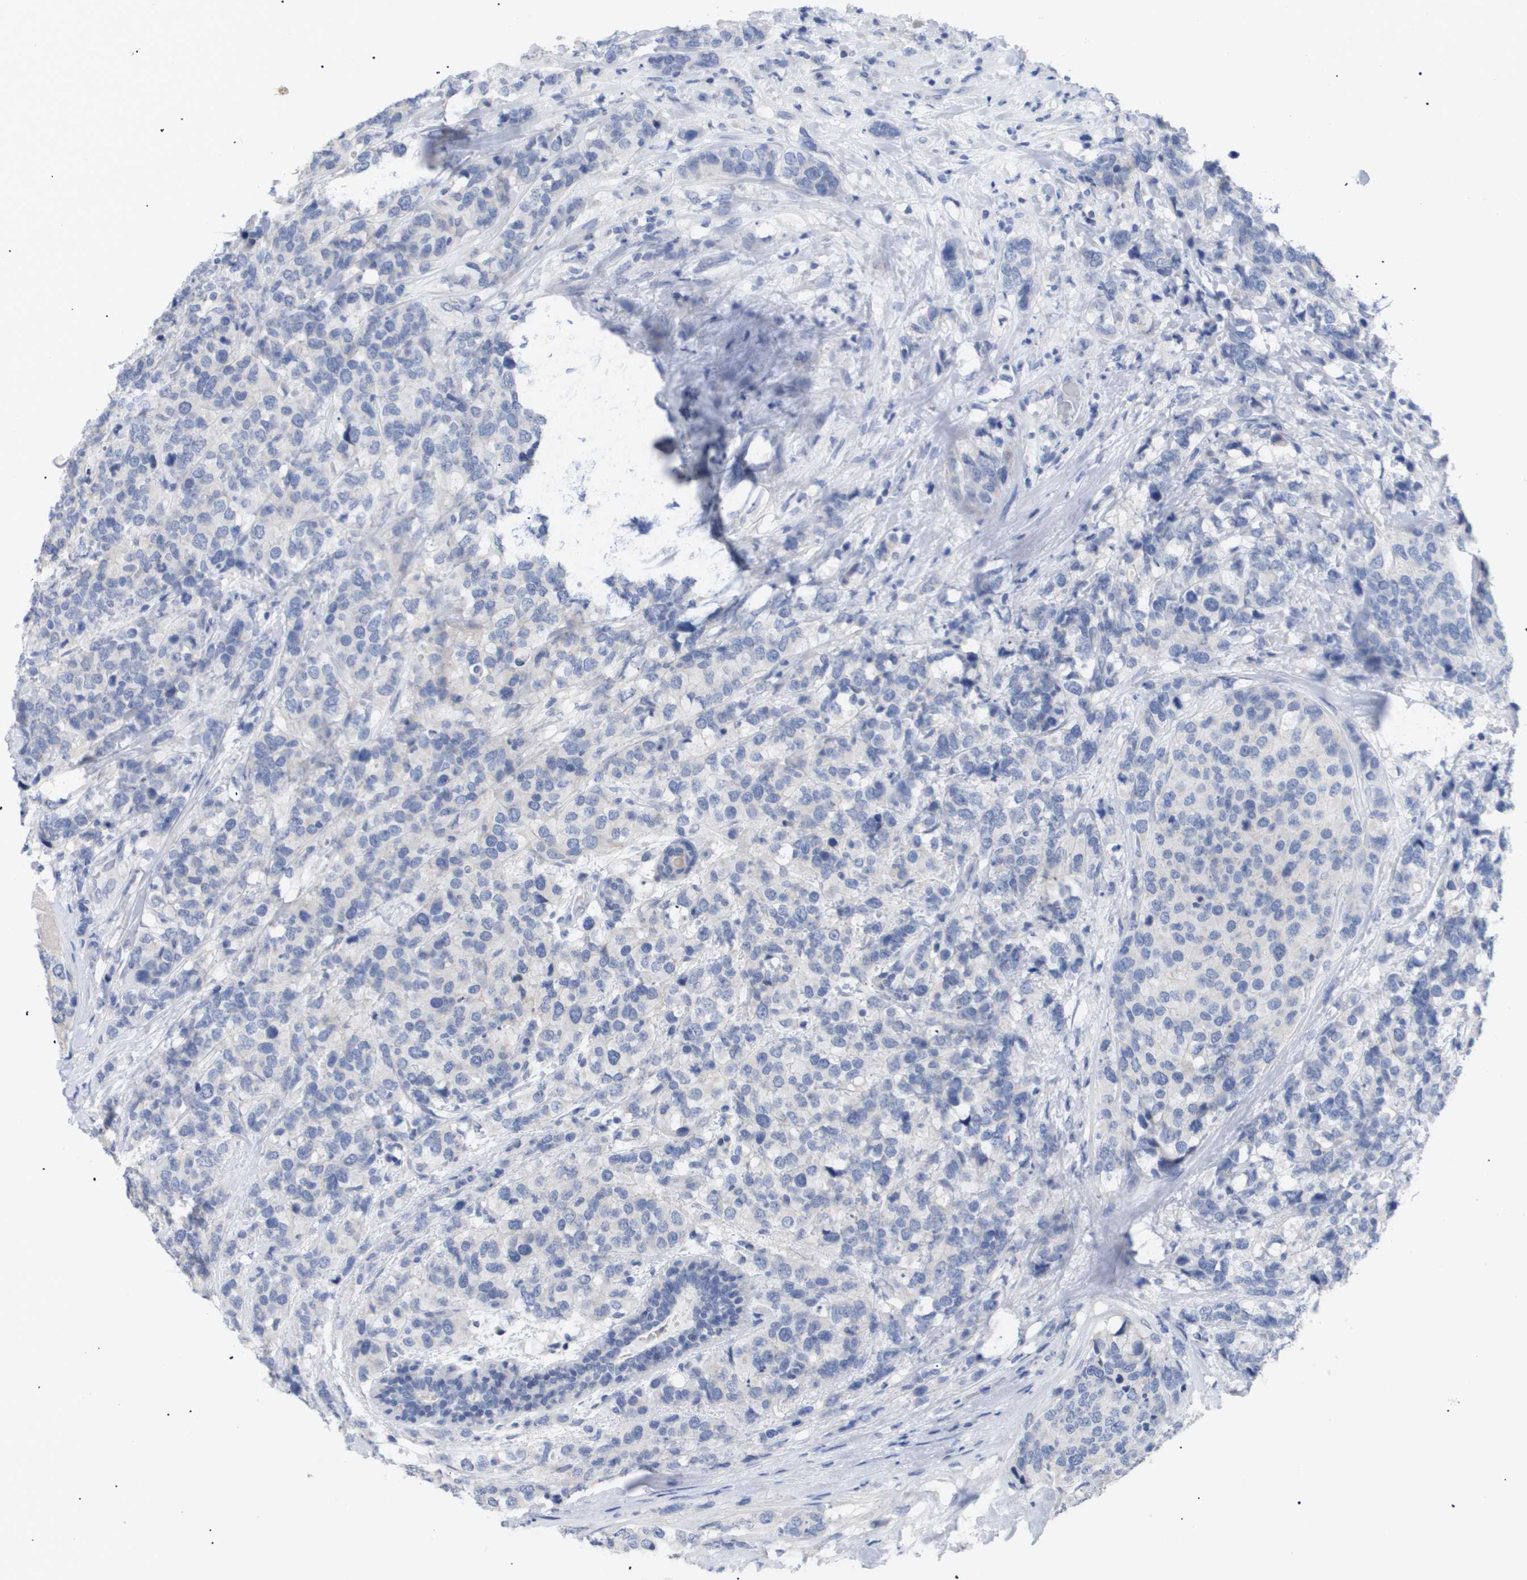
{"staining": {"intensity": "negative", "quantity": "none", "location": "none"}, "tissue": "breast cancer", "cell_type": "Tumor cells", "image_type": "cancer", "snomed": [{"axis": "morphology", "description": "Lobular carcinoma"}, {"axis": "topography", "description": "Breast"}], "caption": "Breast lobular carcinoma was stained to show a protein in brown. There is no significant expression in tumor cells. (DAB immunohistochemistry with hematoxylin counter stain).", "gene": "CAV3", "patient": {"sex": "female", "age": 59}}